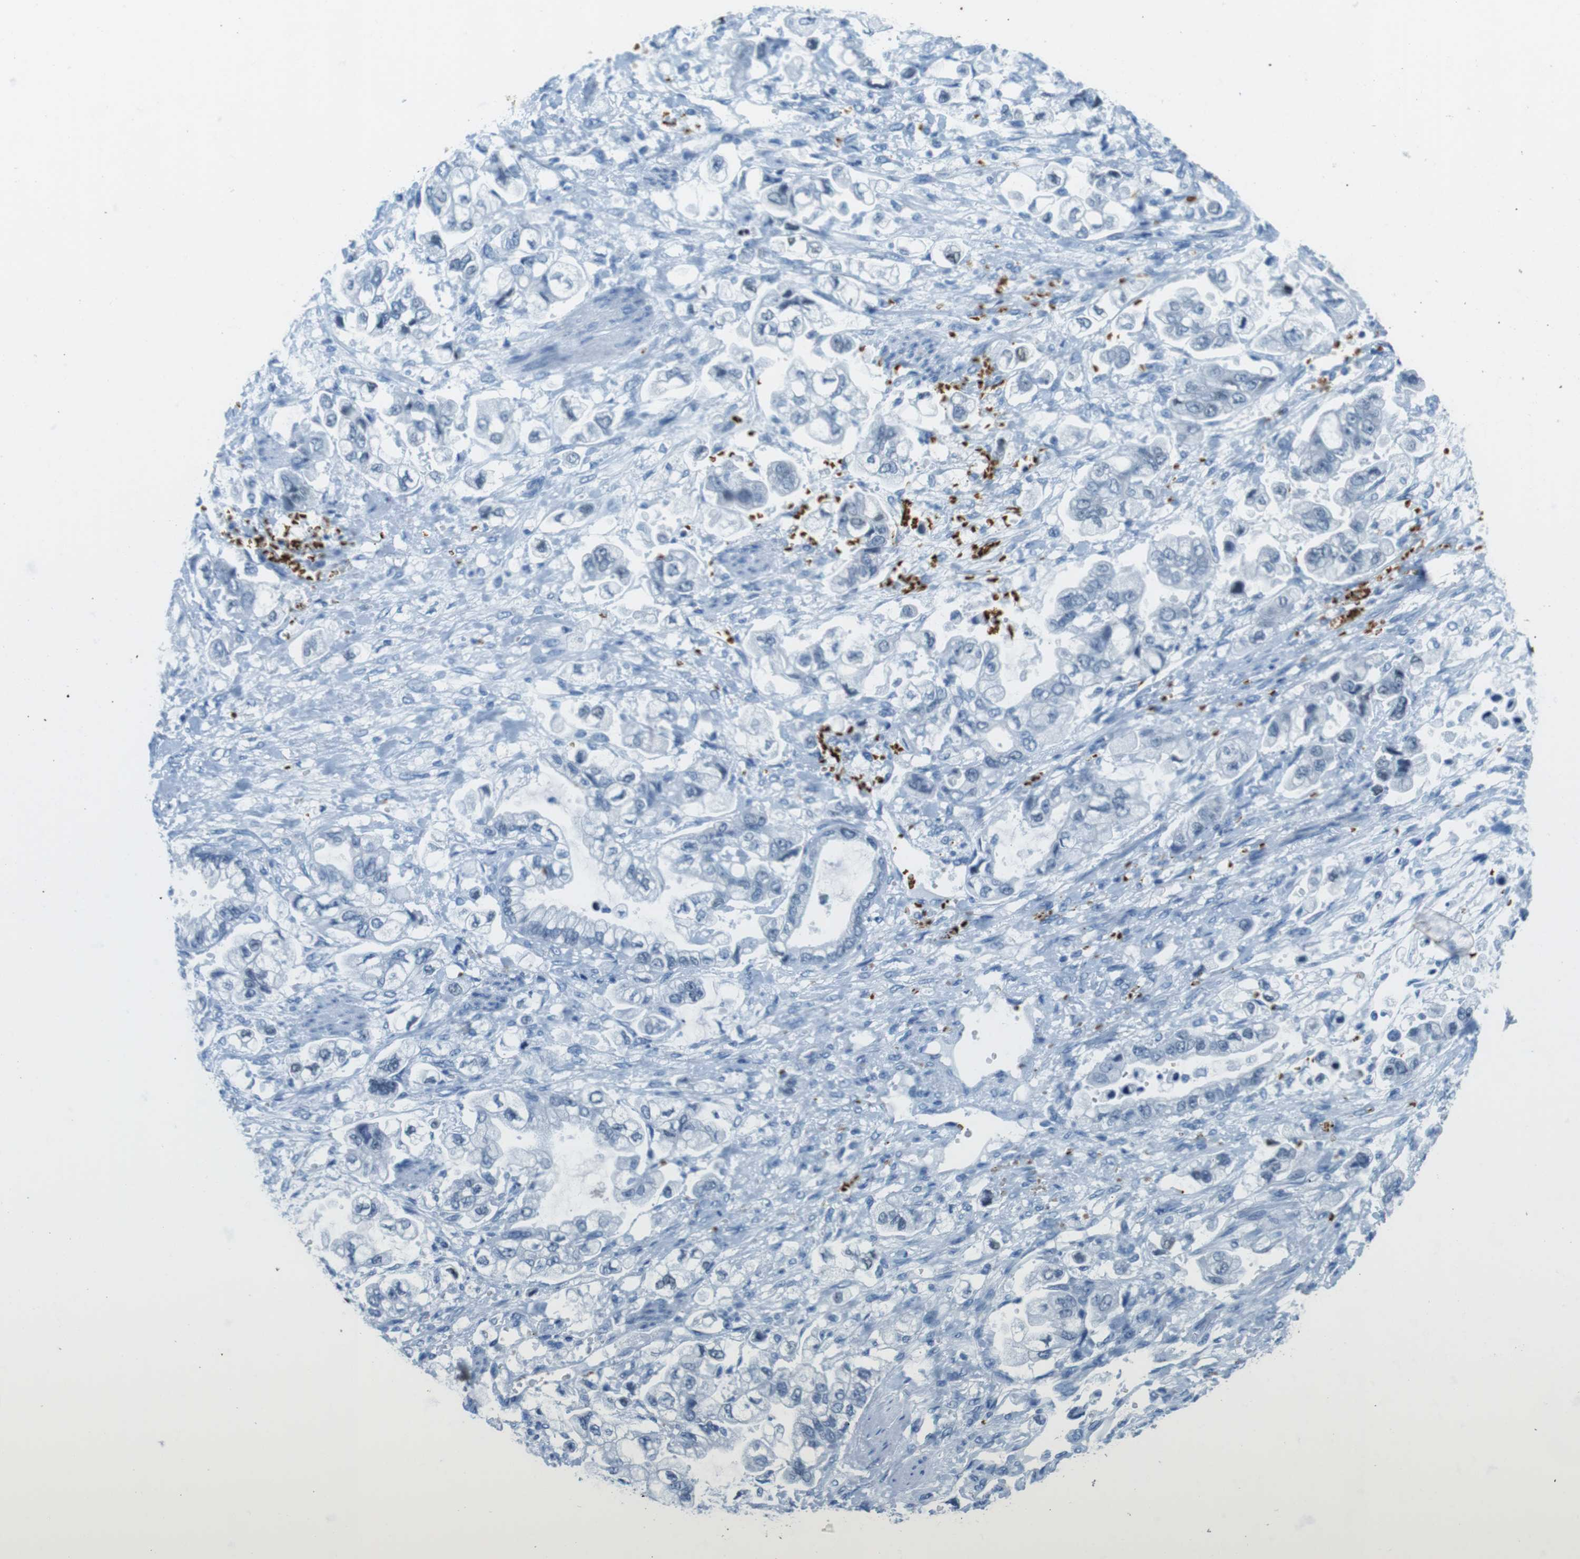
{"staining": {"intensity": "negative", "quantity": "none", "location": "none"}, "tissue": "stomach cancer", "cell_type": "Tumor cells", "image_type": "cancer", "snomed": [{"axis": "morphology", "description": "Normal tissue, NOS"}, {"axis": "morphology", "description": "Adenocarcinoma, NOS"}, {"axis": "topography", "description": "Stomach"}], "caption": "Human adenocarcinoma (stomach) stained for a protein using immunohistochemistry demonstrates no staining in tumor cells.", "gene": "TFAP2C", "patient": {"sex": "male", "age": 62}}